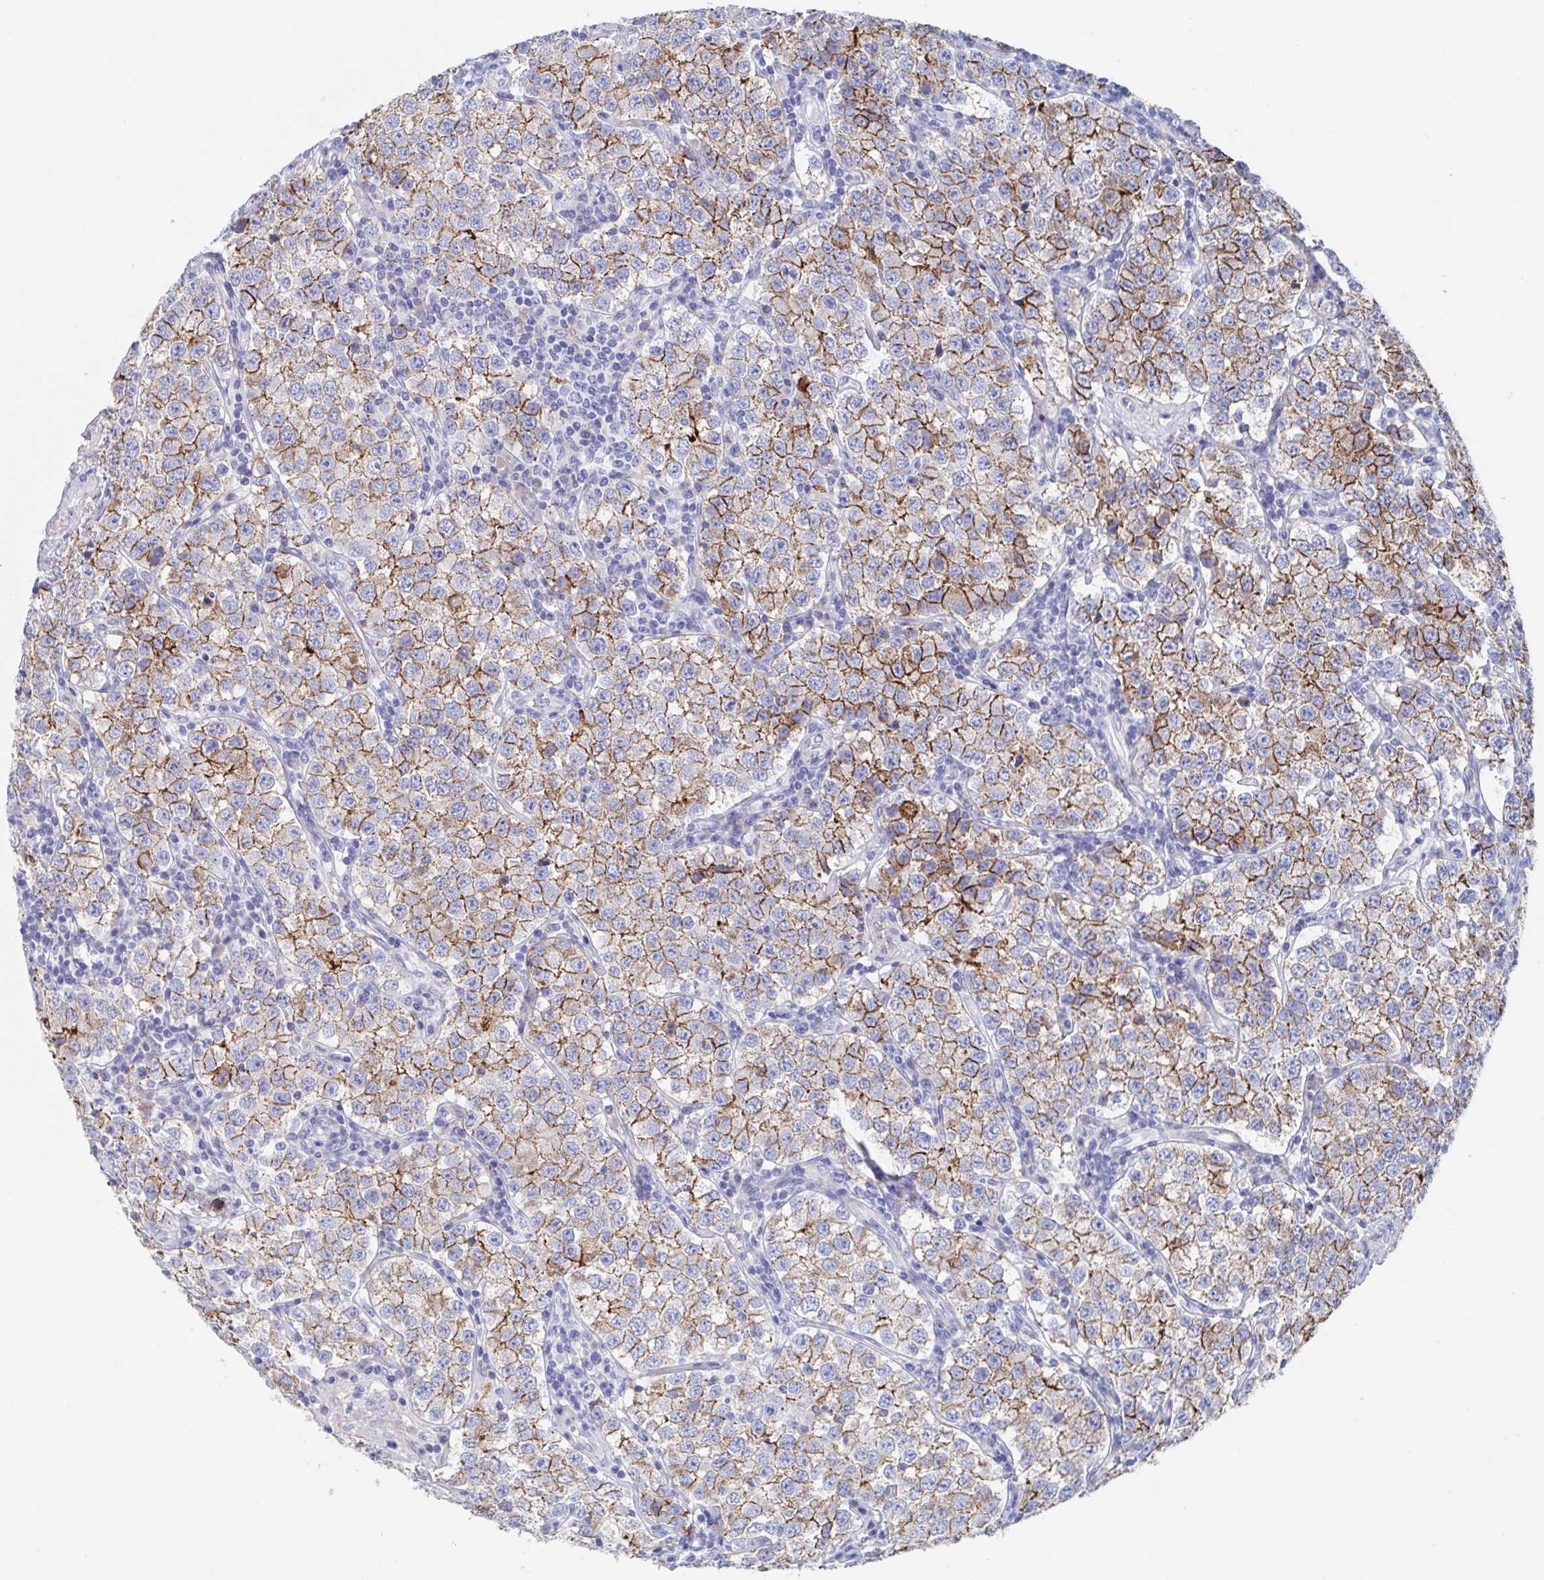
{"staining": {"intensity": "moderate", "quantity": ">75%", "location": "cytoplasmic/membranous"}, "tissue": "testis cancer", "cell_type": "Tumor cells", "image_type": "cancer", "snomed": [{"axis": "morphology", "description": "Seminoma, NOS"}, {"axis": "topography", "description": "Testis"}], "caption": "Human seminoma (testis) stained with a brown dye displays moderate cytoplasmic/membranous positive expression in about >75% of tumor cells.", "gene": "CDH2", "patient": {"sex": "male", "age": 34}}